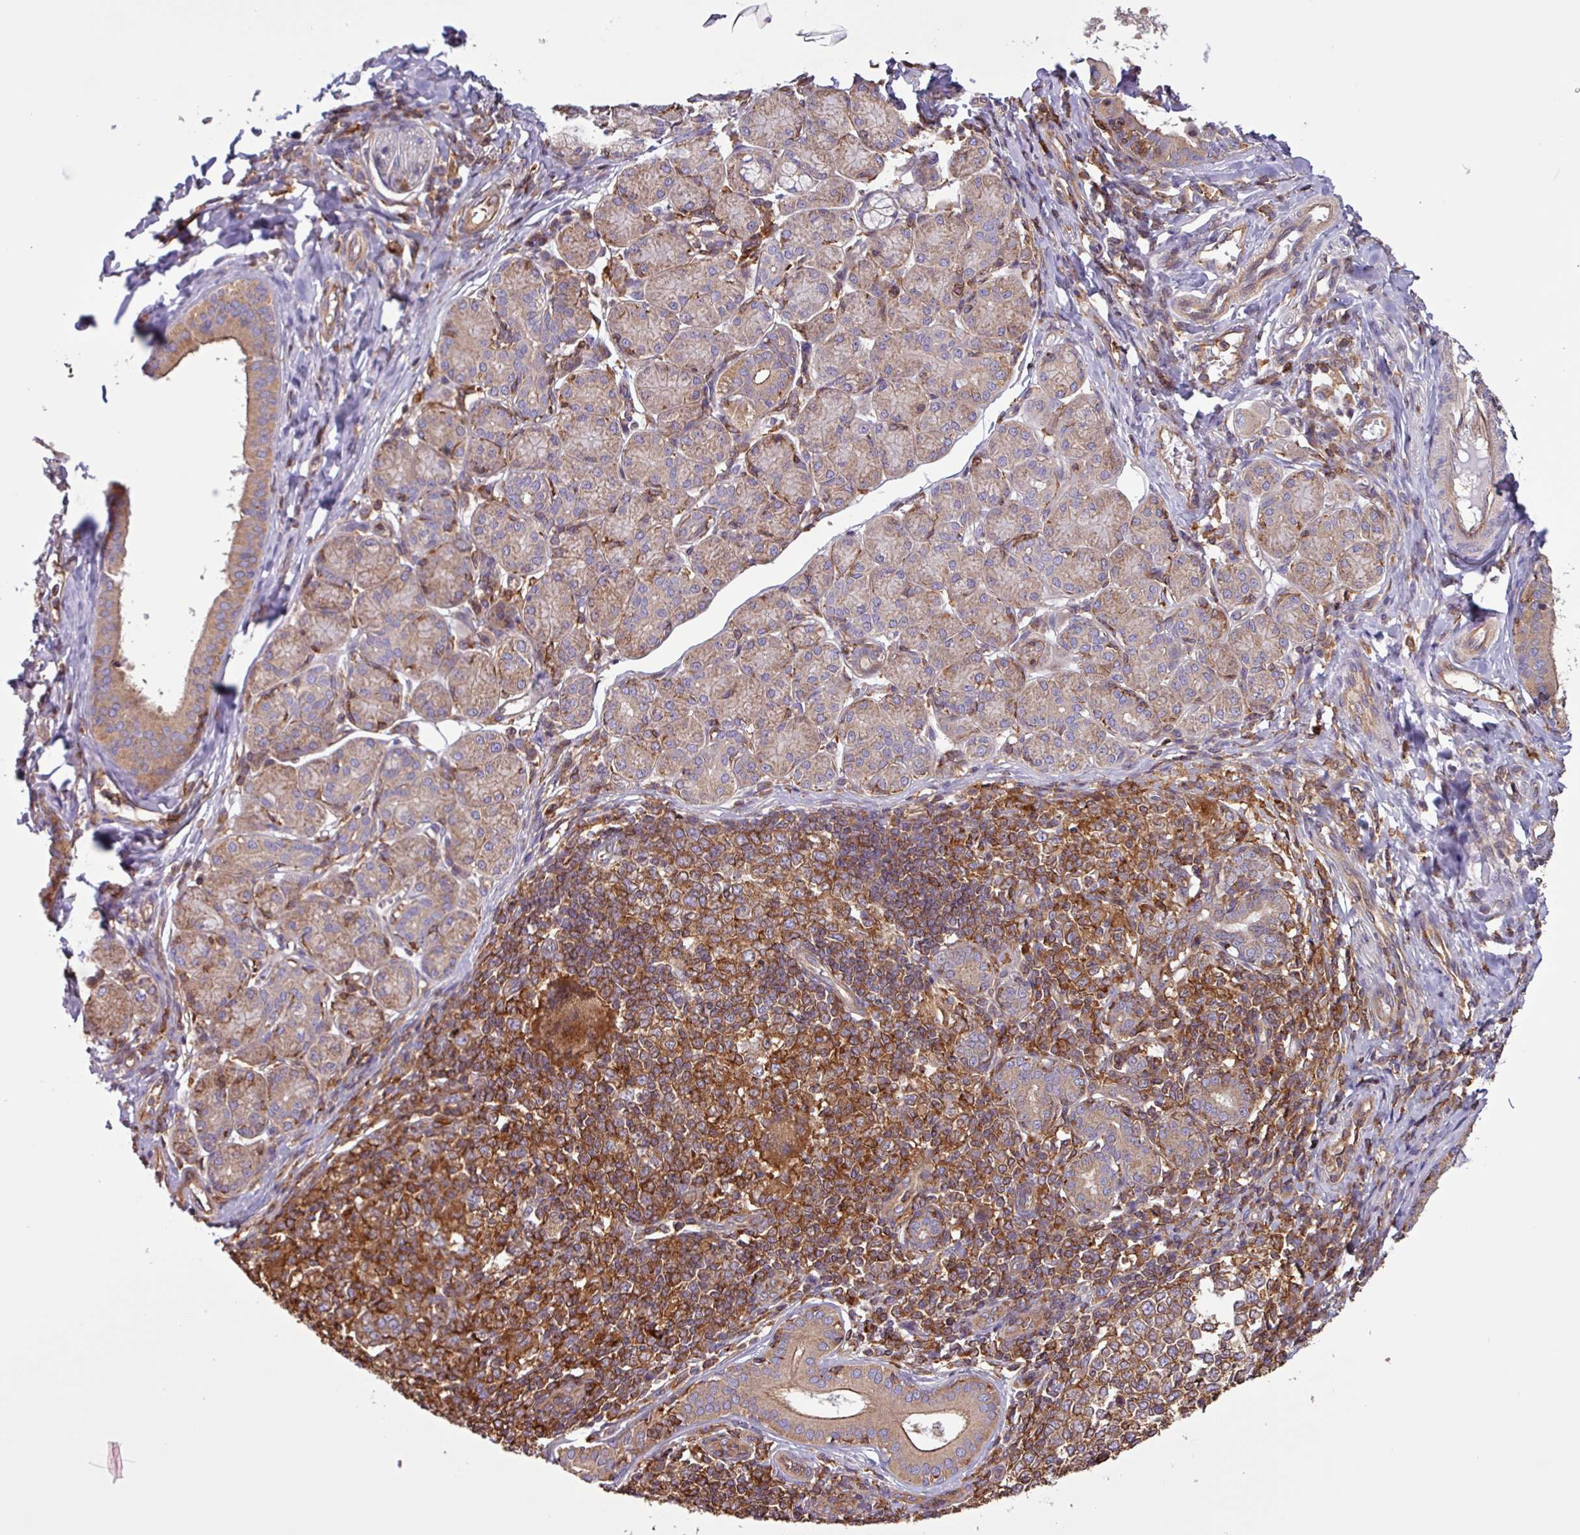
{"staining": {"intensity": "moderate", "quantity": "25%-75%", "location": "cytoplasmic/membranous"}, "tissue": "salivary gland", "cell_type": "Glandular cells", "image_type": "normal", "snomed": [{"axis": "morphology", "description": "Normal tissue, NOS"}, {"axis": "morphology", "description": "Inflammation, NOS"}, {"axis": "topography", "description": "Lymph node"}, {"axis": "topography", "description": "Salivary gland"}], "caption": "Glandular cells exhibit medium levels of moderate cytoplasmic/membranous staining in about 25%-75% of cells in unremarkable human salivary gland.", "gene": "ACTR3B", "patient": {"sex": "male", "age": 3}}